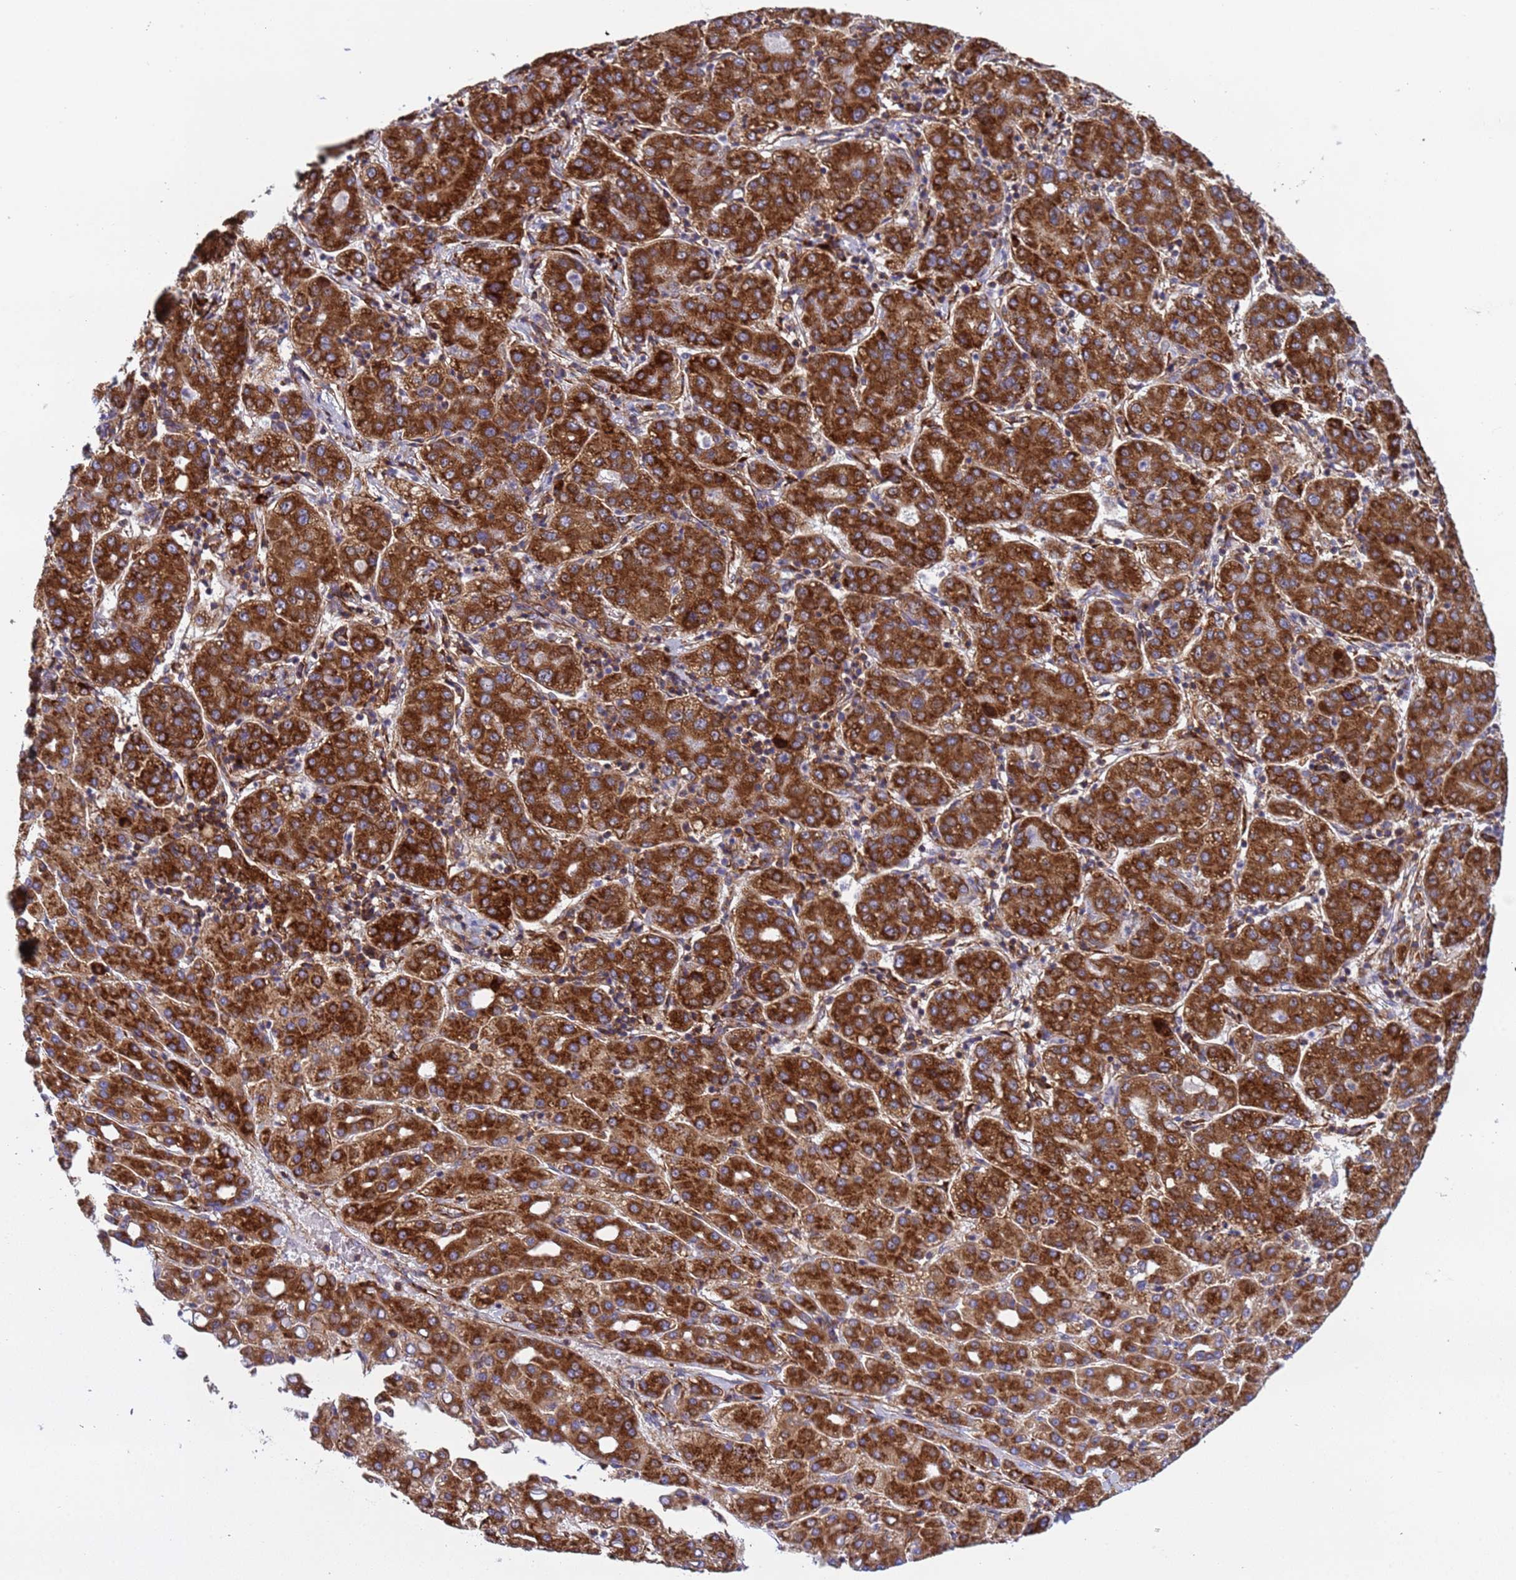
{"staining": {"intensity": "strong", "quantity": ">75%", "location": "cytoplasmic/membranous"}, "tissue": "liver cancer", "cell_type": "Tumor cells", "image_type": "cancer", "snomed": [{"axis": "morphology", "description": "Carcinoma, Hepatocellular, NOS"}, {"axis": "topography", "description": "Liver"}], "caption": "The immunohistochemical stain labels strong cytoplasmic/membranous expression in tumor cells of liver cancer tissue.", "gene": "RPL36", "patient": {"sex": "male", "age": 65}}